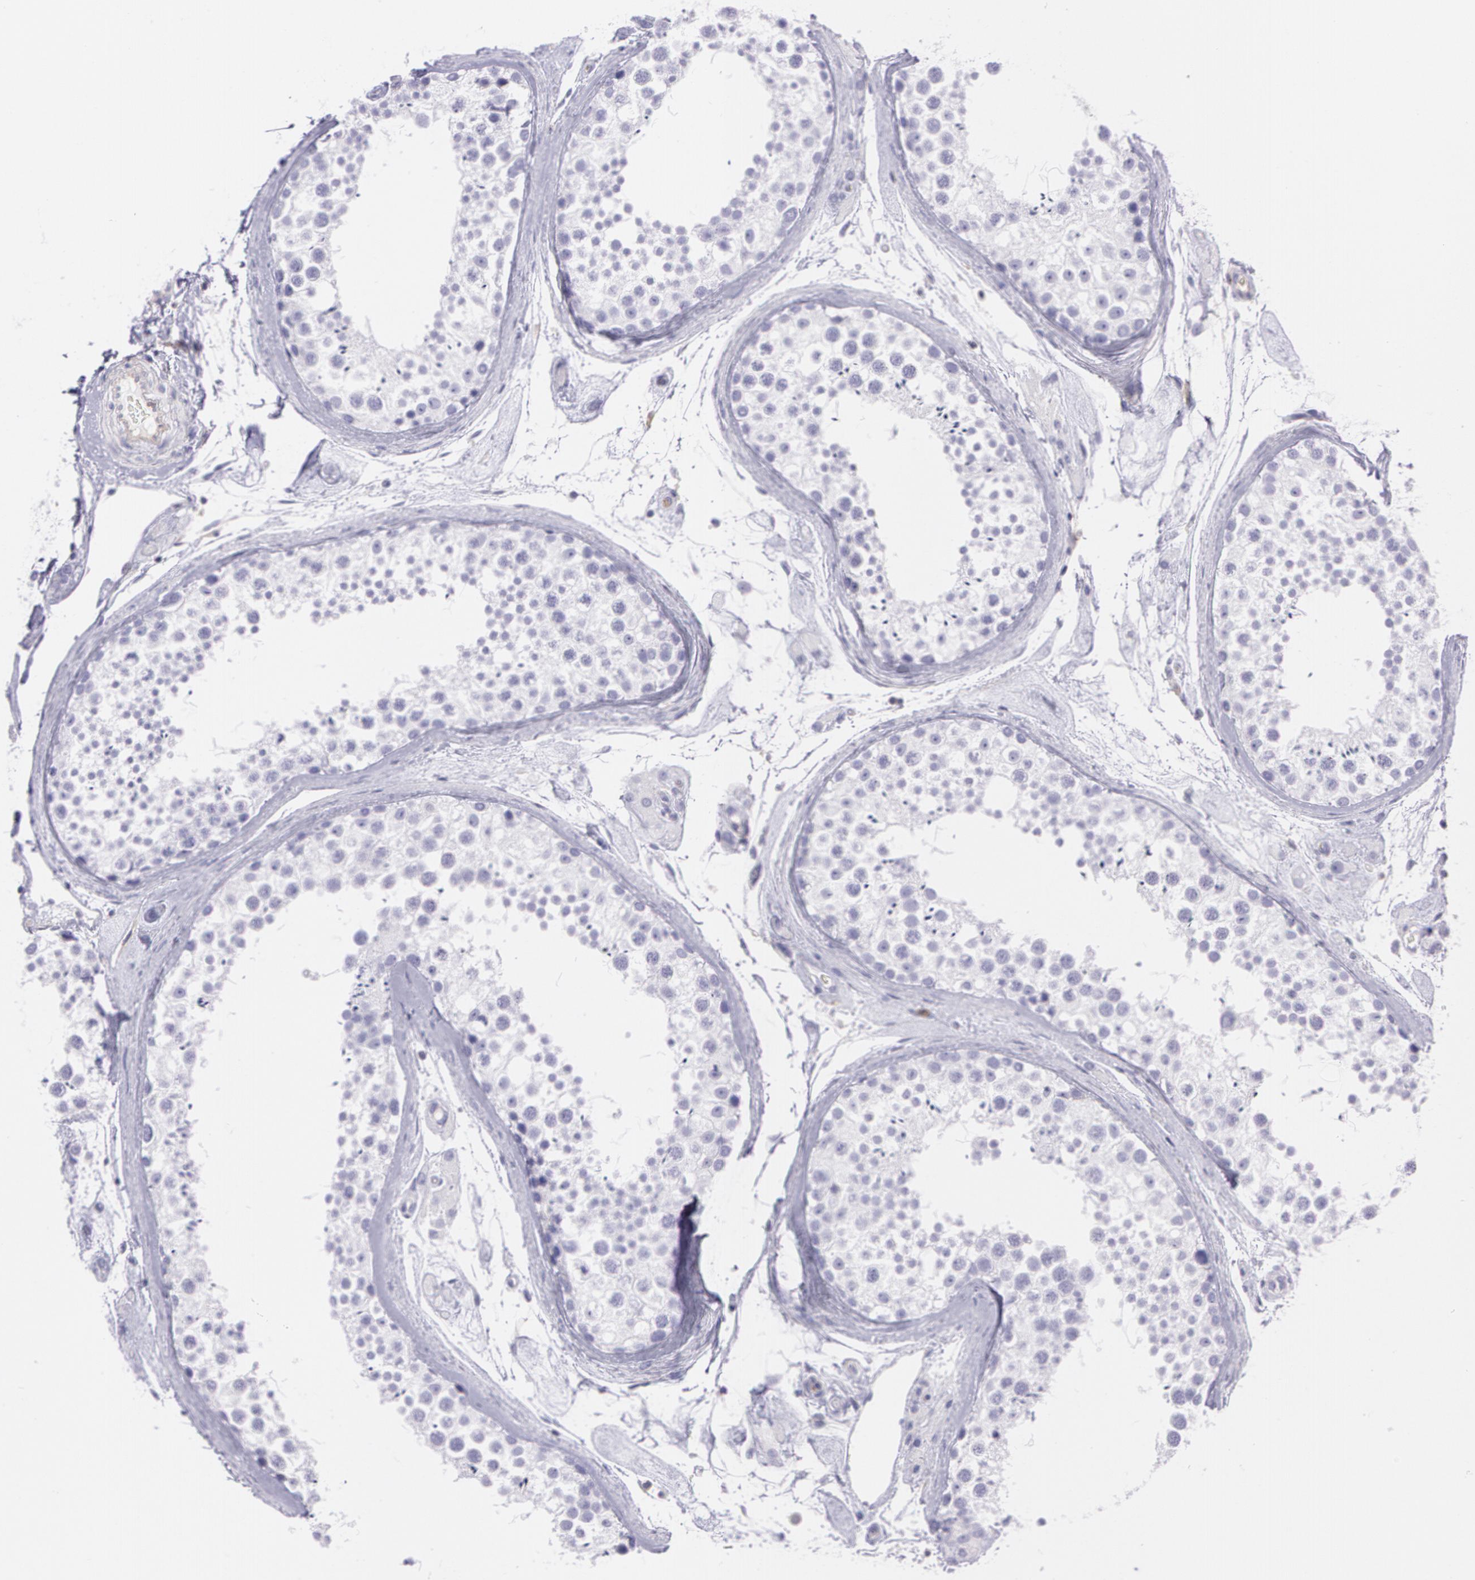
{"staining": {"intensity": "negative", "quantity": "none", "location": "none"}, "tissue": "testis", "cell_type": "Cells in seminiferous ducts", "image_type": "normal", "snomed": [{"axis": "morphology", "description": "Normal tissue, NOS"}, {"axis": "topography", "description": "Testis"}], "caption": "Cells in seminiferous ducts show no significant protein expression in unremarkable testis.", "gene": "LY75", "patient": {"sex": "male", "age": 46}}